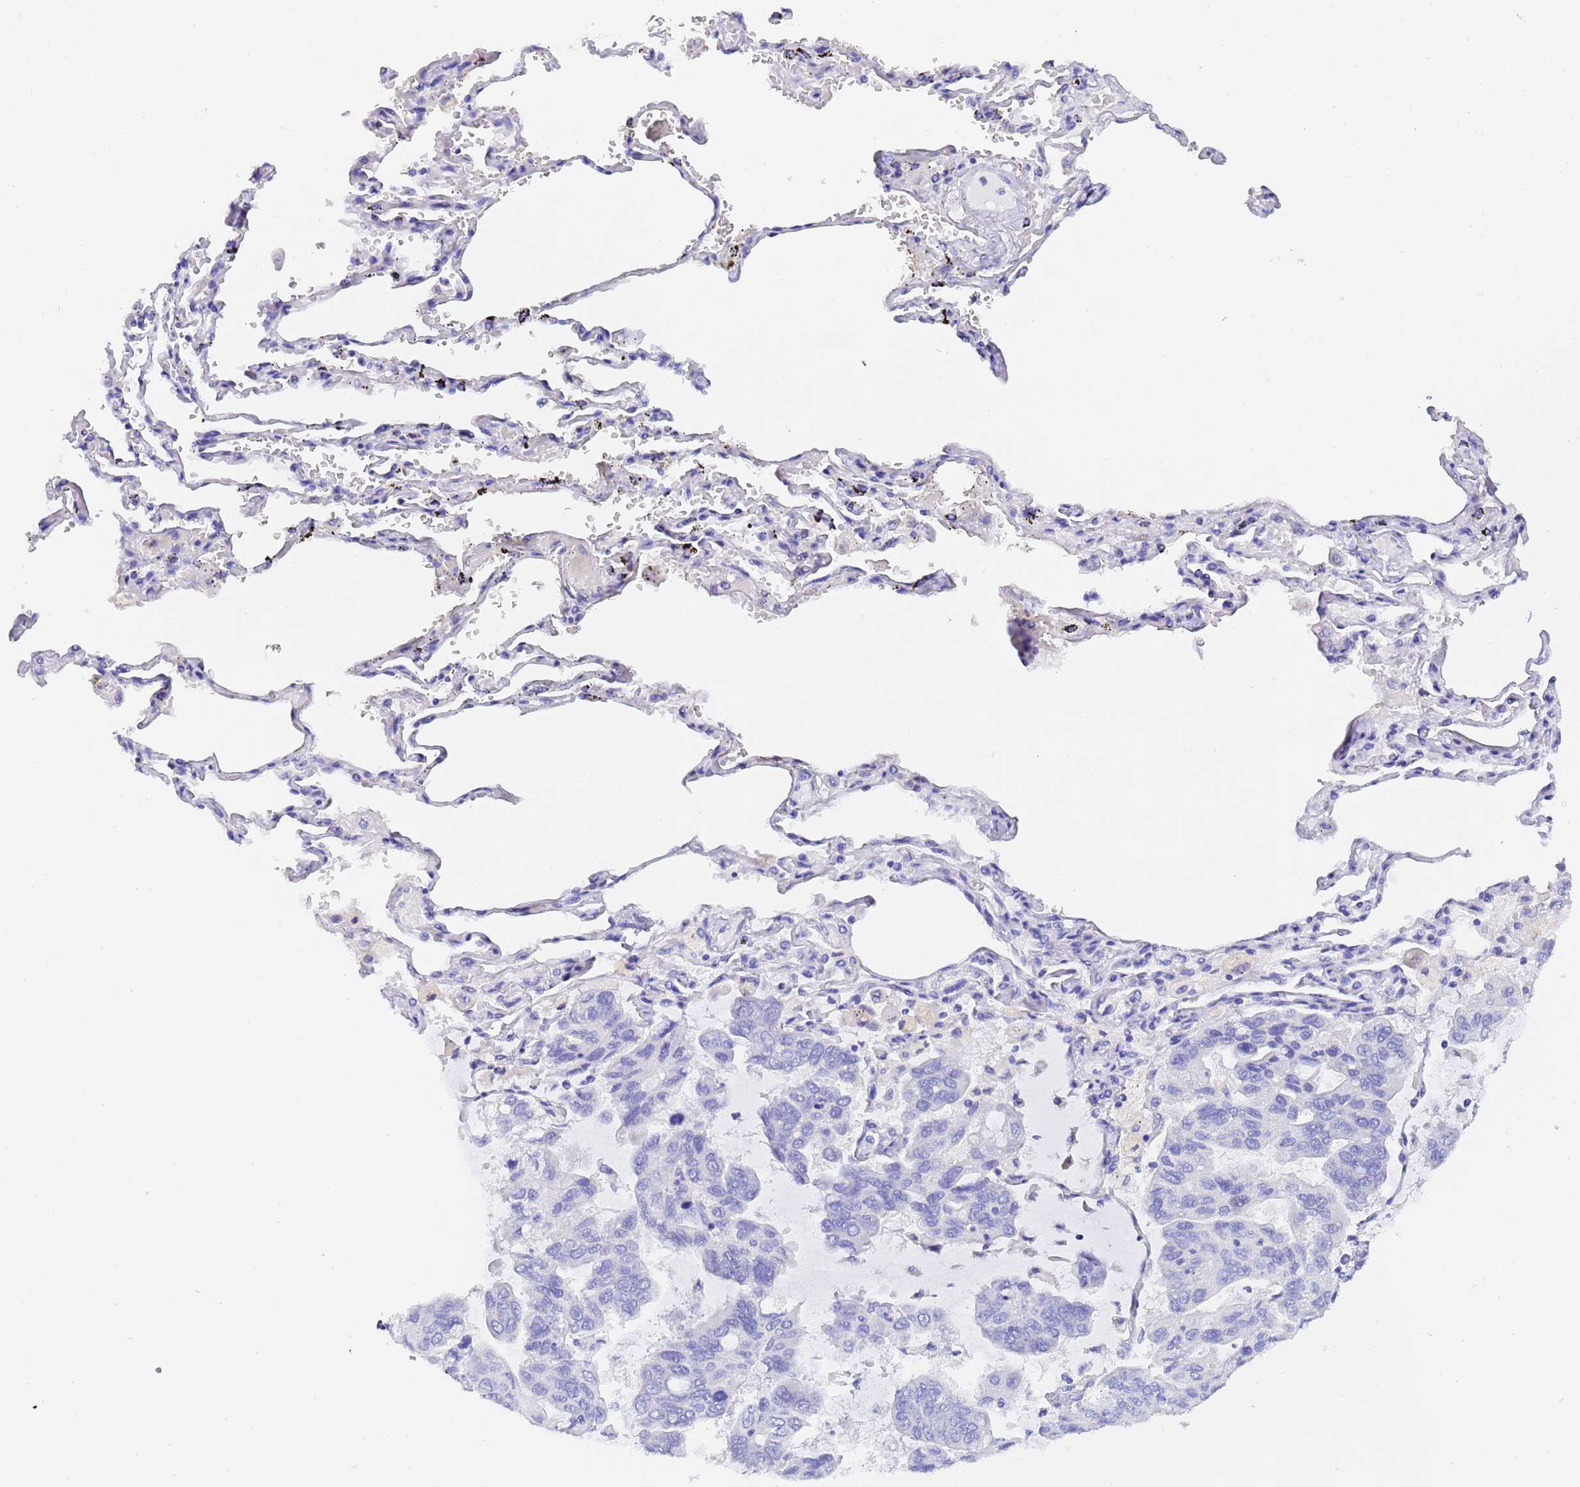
{"staining": {"intensity": "negative", "quantity": "none", "location": "none"}, "tissue": "lung cancer", "cell_type": "Tumor cells", "image_type": "cancer", "snomed": [{"axis": "morphology", "description": "Adenocarcinoma, NOS"}, {"axis": "topography", "description": "Lung"}], "caption": "An immunohistochemistry photomicrograph of lung cancer (adenocarcinoma) is shown. There is no staining in tumor cells of lung cancer (adenocarcinoma).", "gene": "GABRA1", "patient": {"sex": "male", "age": 64}}